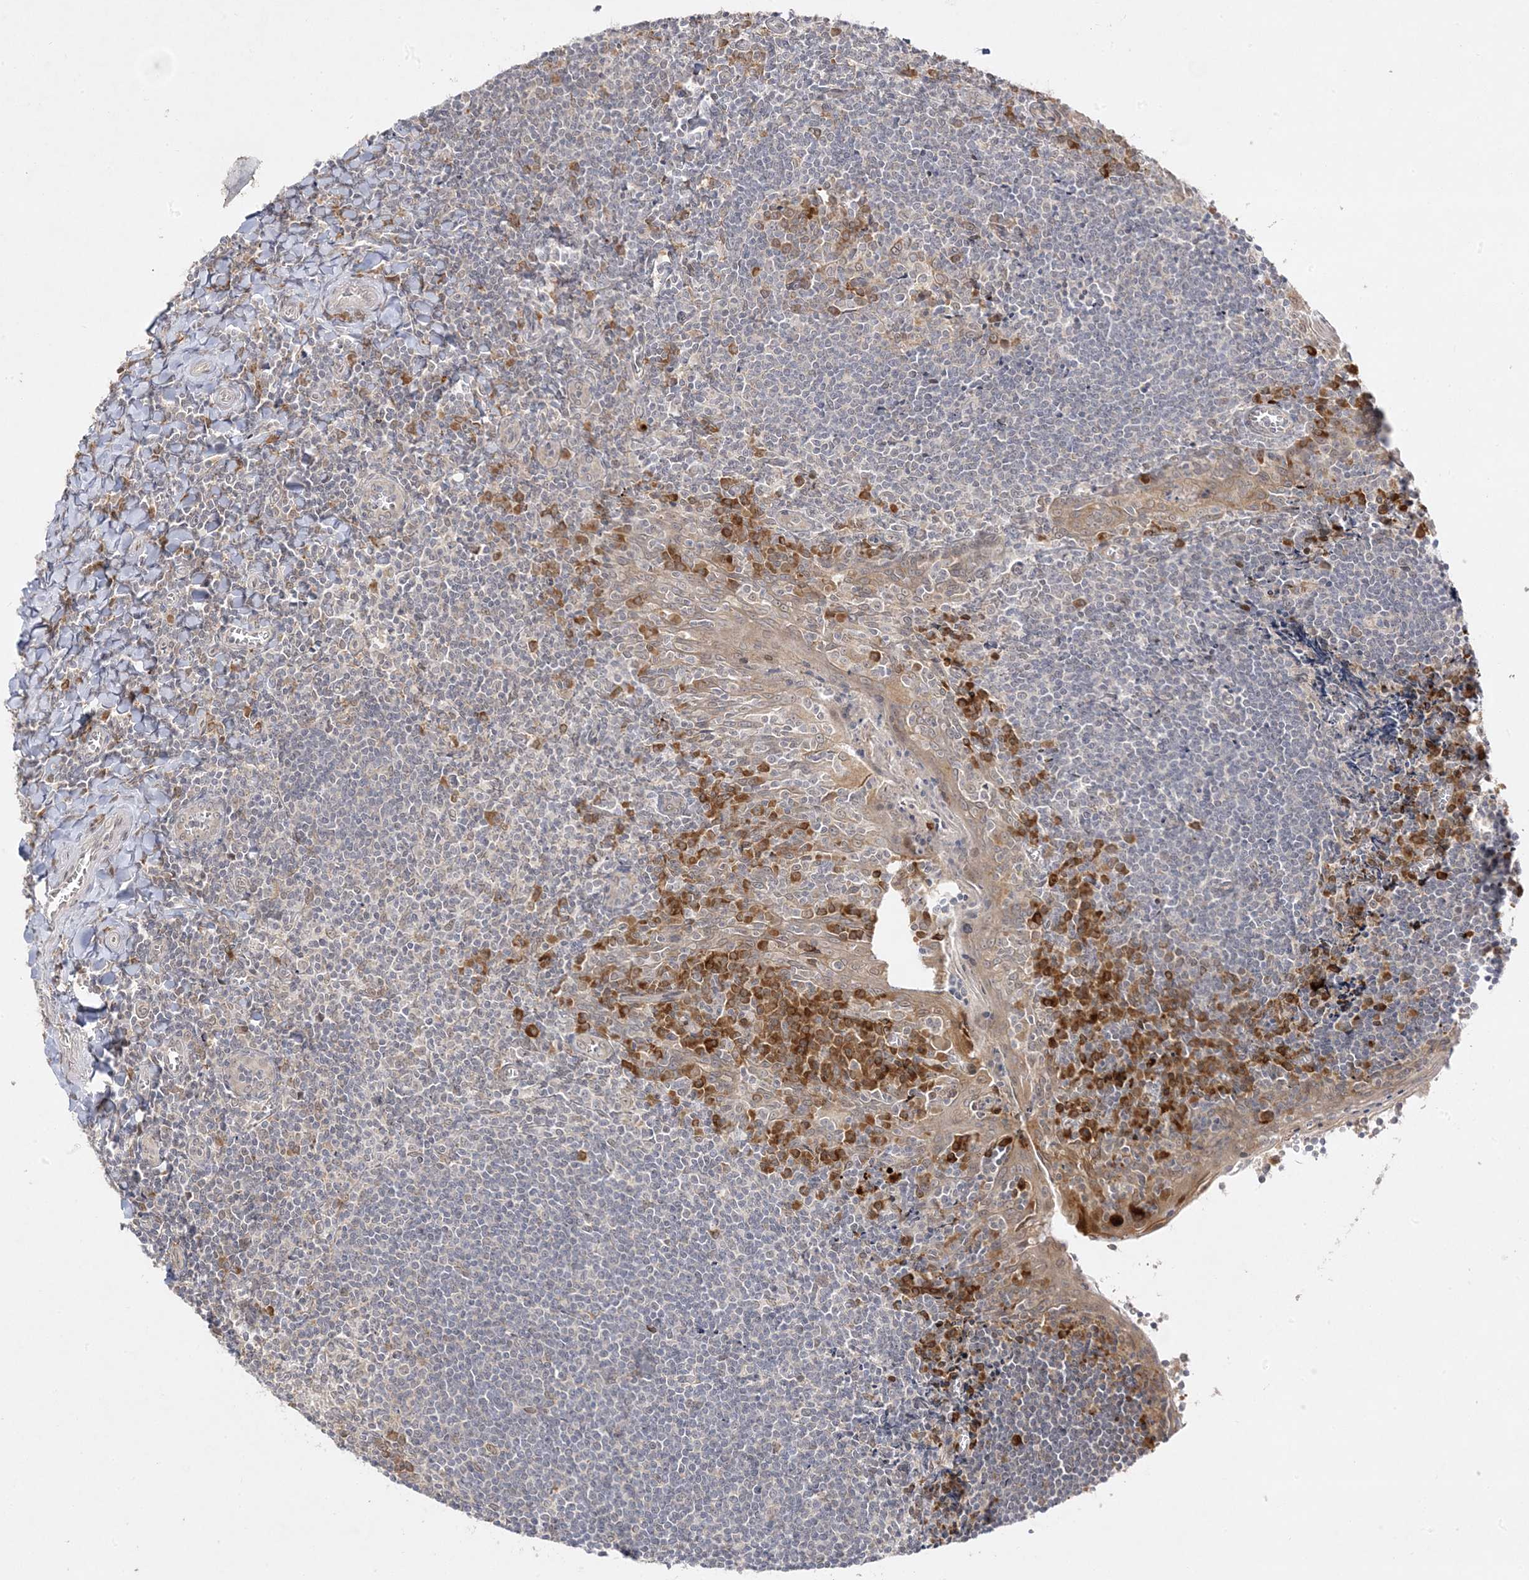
{"staining": {"intensity": "negative", "quantity": "none", "location": "none"}, "tissue": "tonsil", "cell_type": "Germinal center cells", "image_type": "normal", "snomed": [{"axis": "morphology", "description": "Normal tissue, NOS"}, {"axis": "topography", "description": "Tonsil"}], "caption": "The photomicrograph reveals no staining of germinal center cells in unremarkable tonsil.", "gene": "C2CD2", "patient": {"sex": "male", "age": 27}}